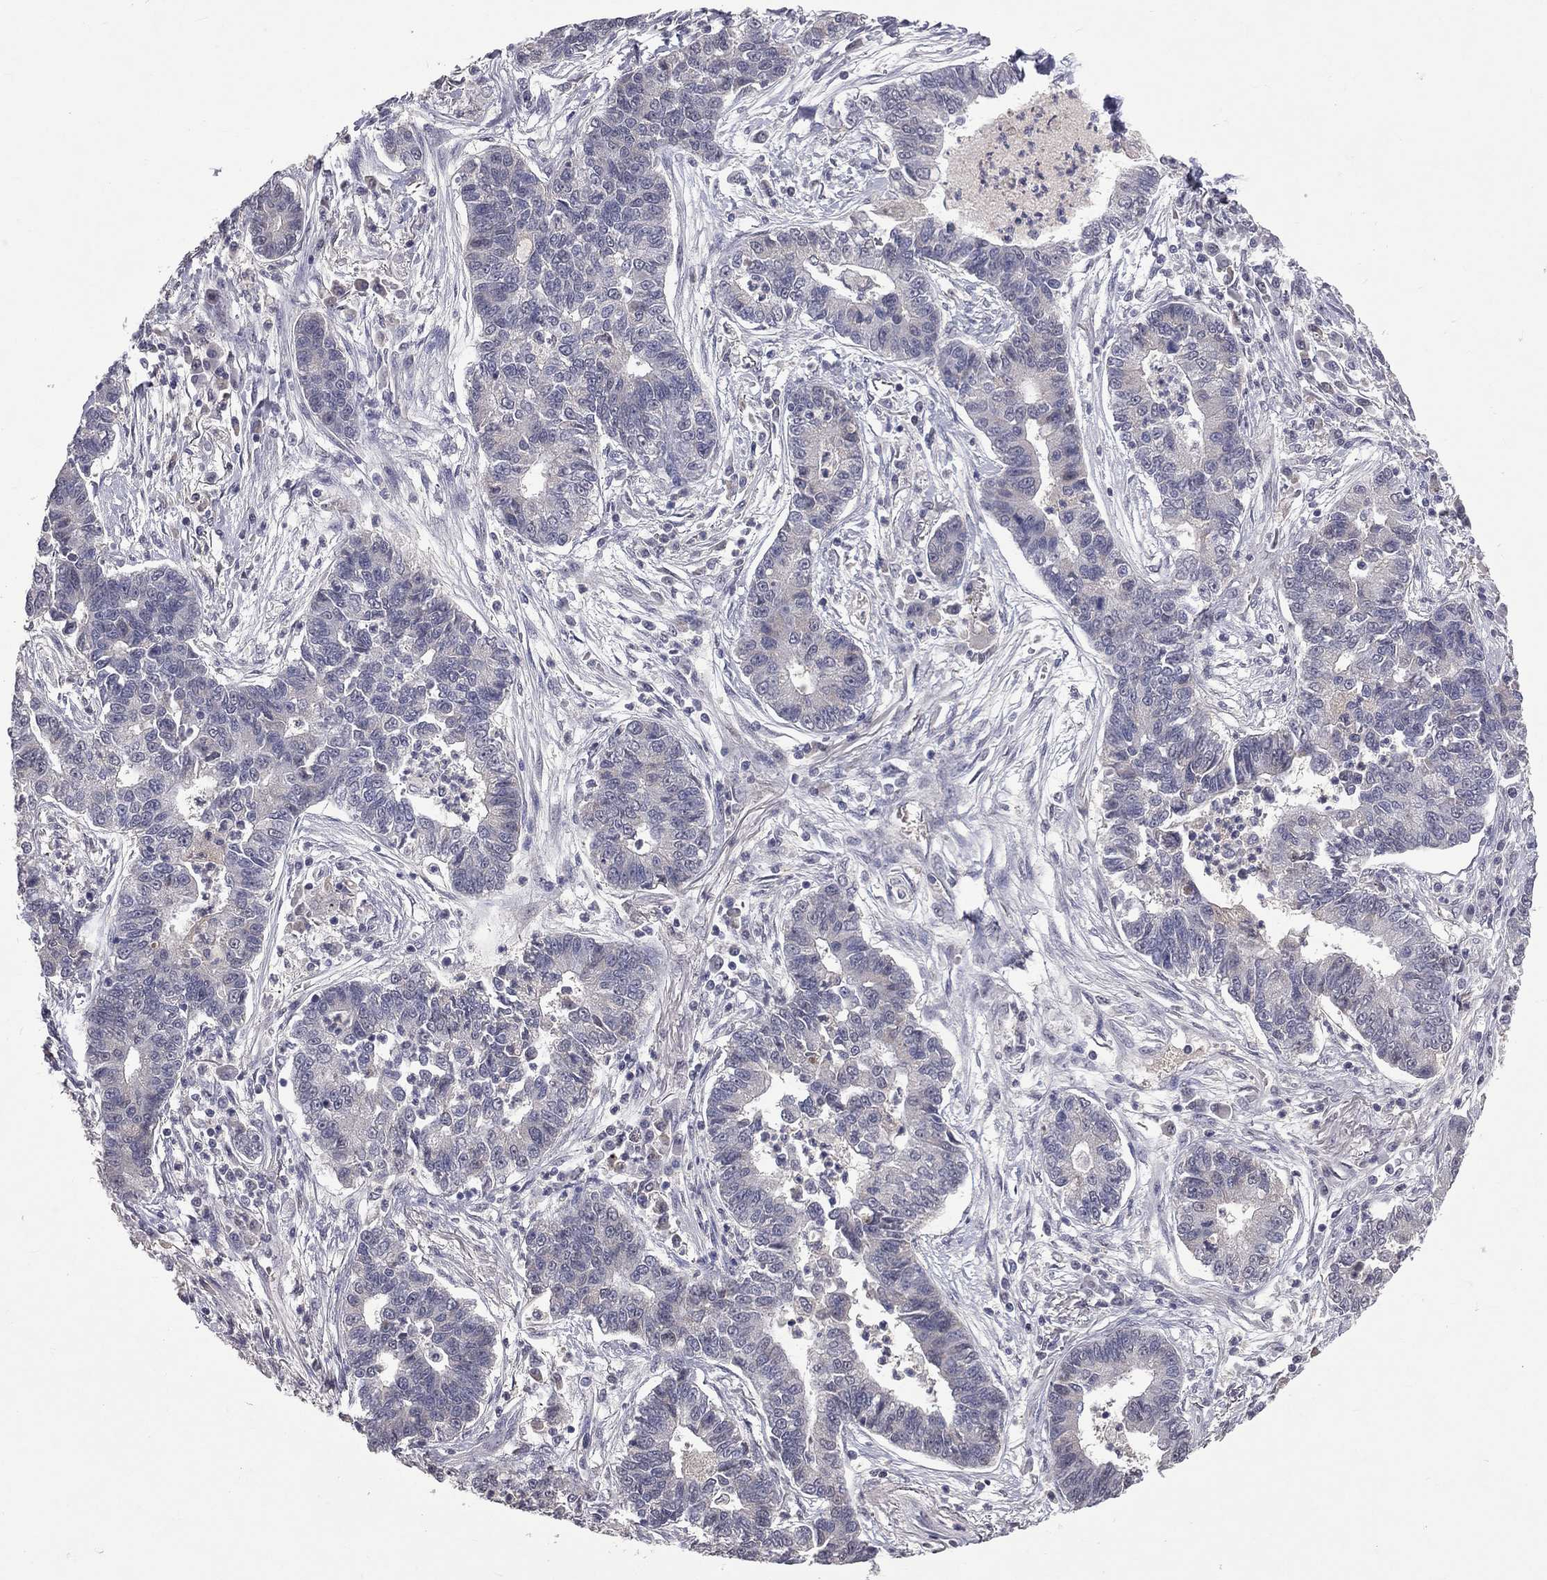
{"staining": {"intensity": "negative", "quantity": "none", "location": "none"}, "tissue": "lung cancer", "cell_type": "Tumor cells", "image_type": "cancer", "snomed": [{"axis": "morphology", "description": "Adenocarcinoma, NOS"}, {"axis": "topography", "description": "Lung"}], "caption": "The image exhibits no staining of tumor cells in adenocarcinoma (lung).", "gene": "DSG4", "patient": {"sex": "female", "age": 57}}